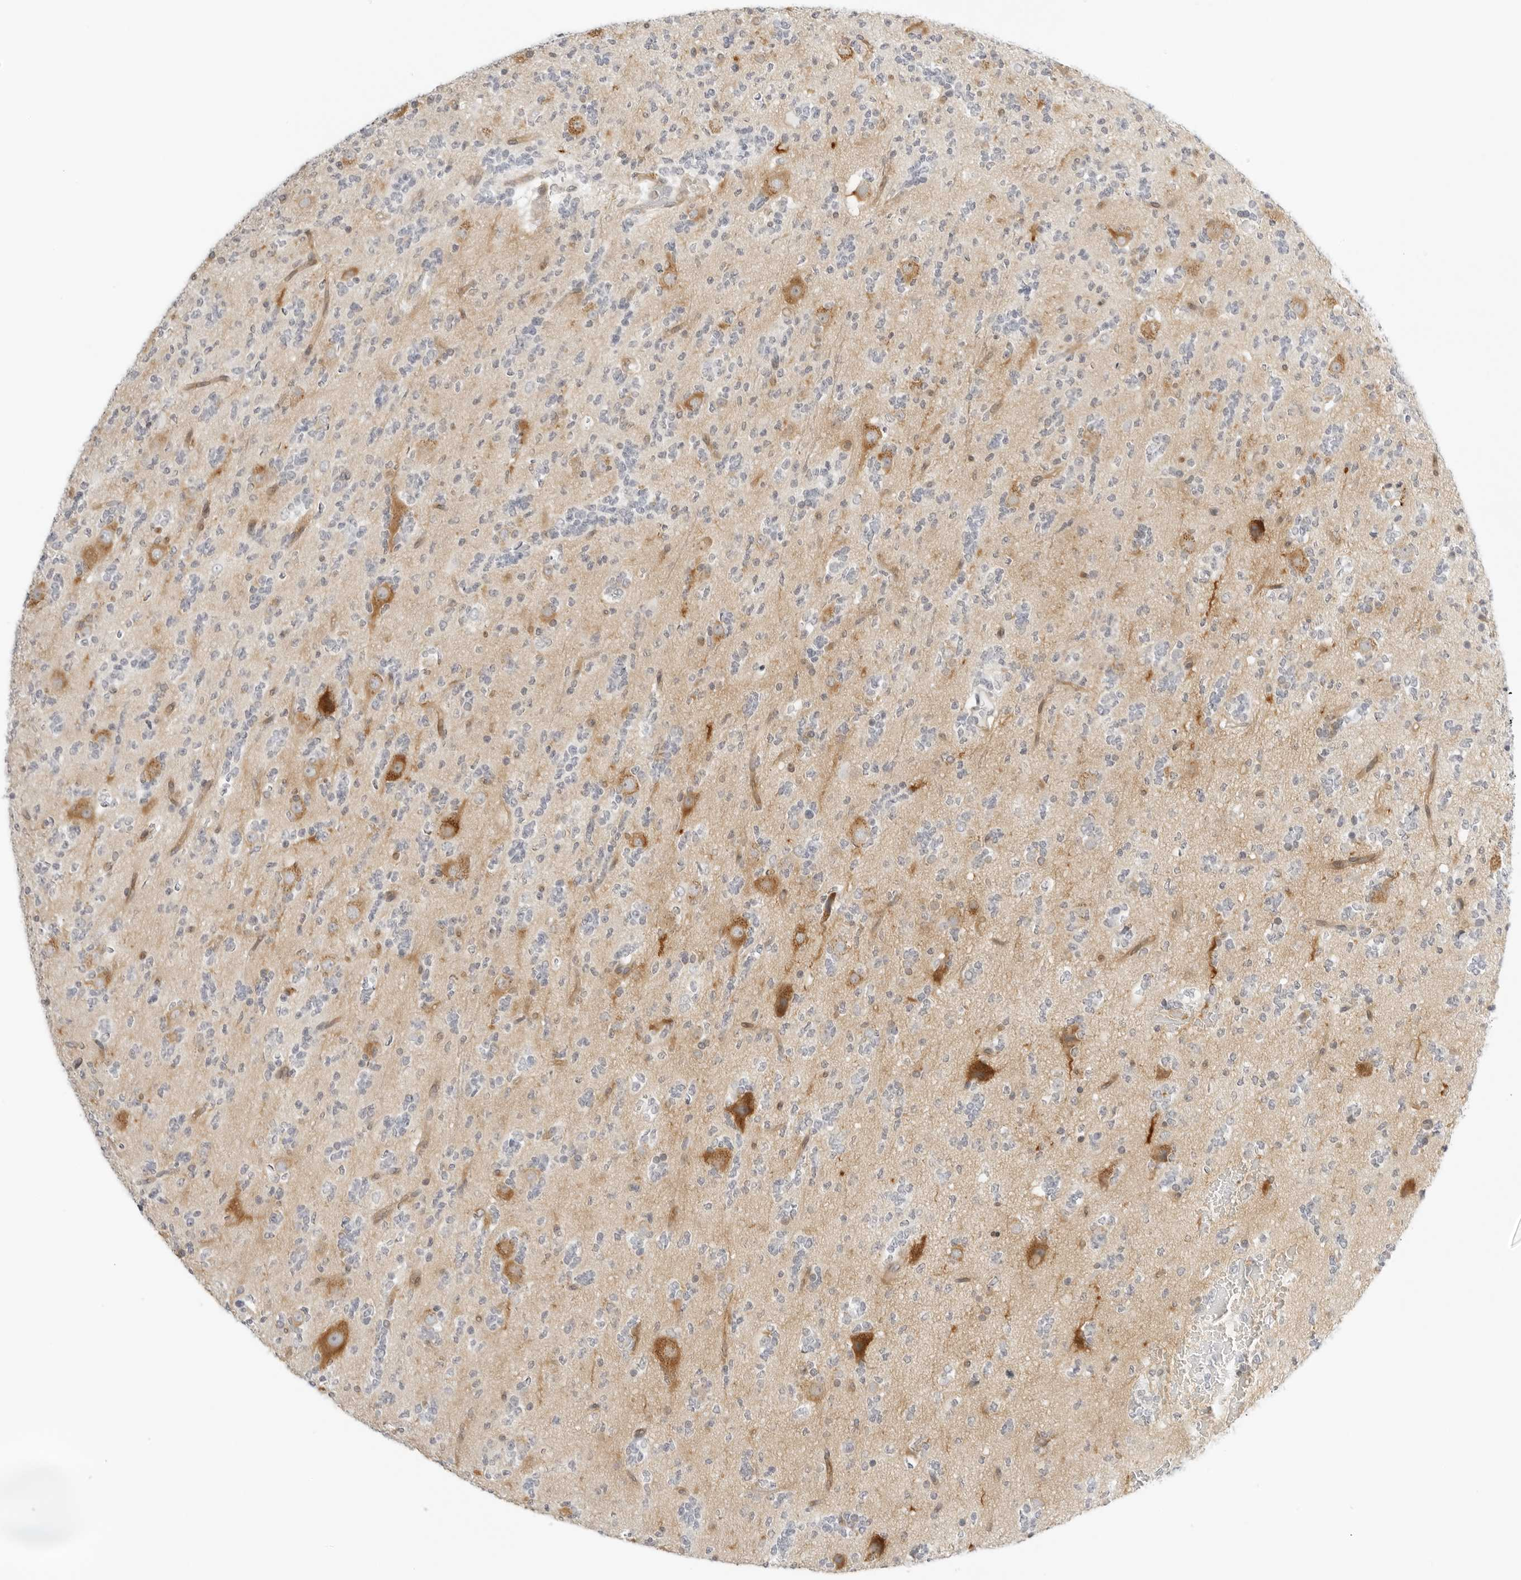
{"staining": {"intensity": "negative", "quantity": "none", "location": "none"}, "tissue": "glioma", "cell_type": "Tumor cells", "image_type": "cancer", "snomed": [{"axis": "morphology", "description": "Glioma, malignant, High grade"}, {"axis": "topography", "description": "Brain"}], "caption": "Immunohistochemistry (IHC) histopathology image of human glioma stained for a protein (brown), which reveals no positivity in tumor cells.", "gene": "OSCP1", "patient": {"sex": "female", "age": 62}}